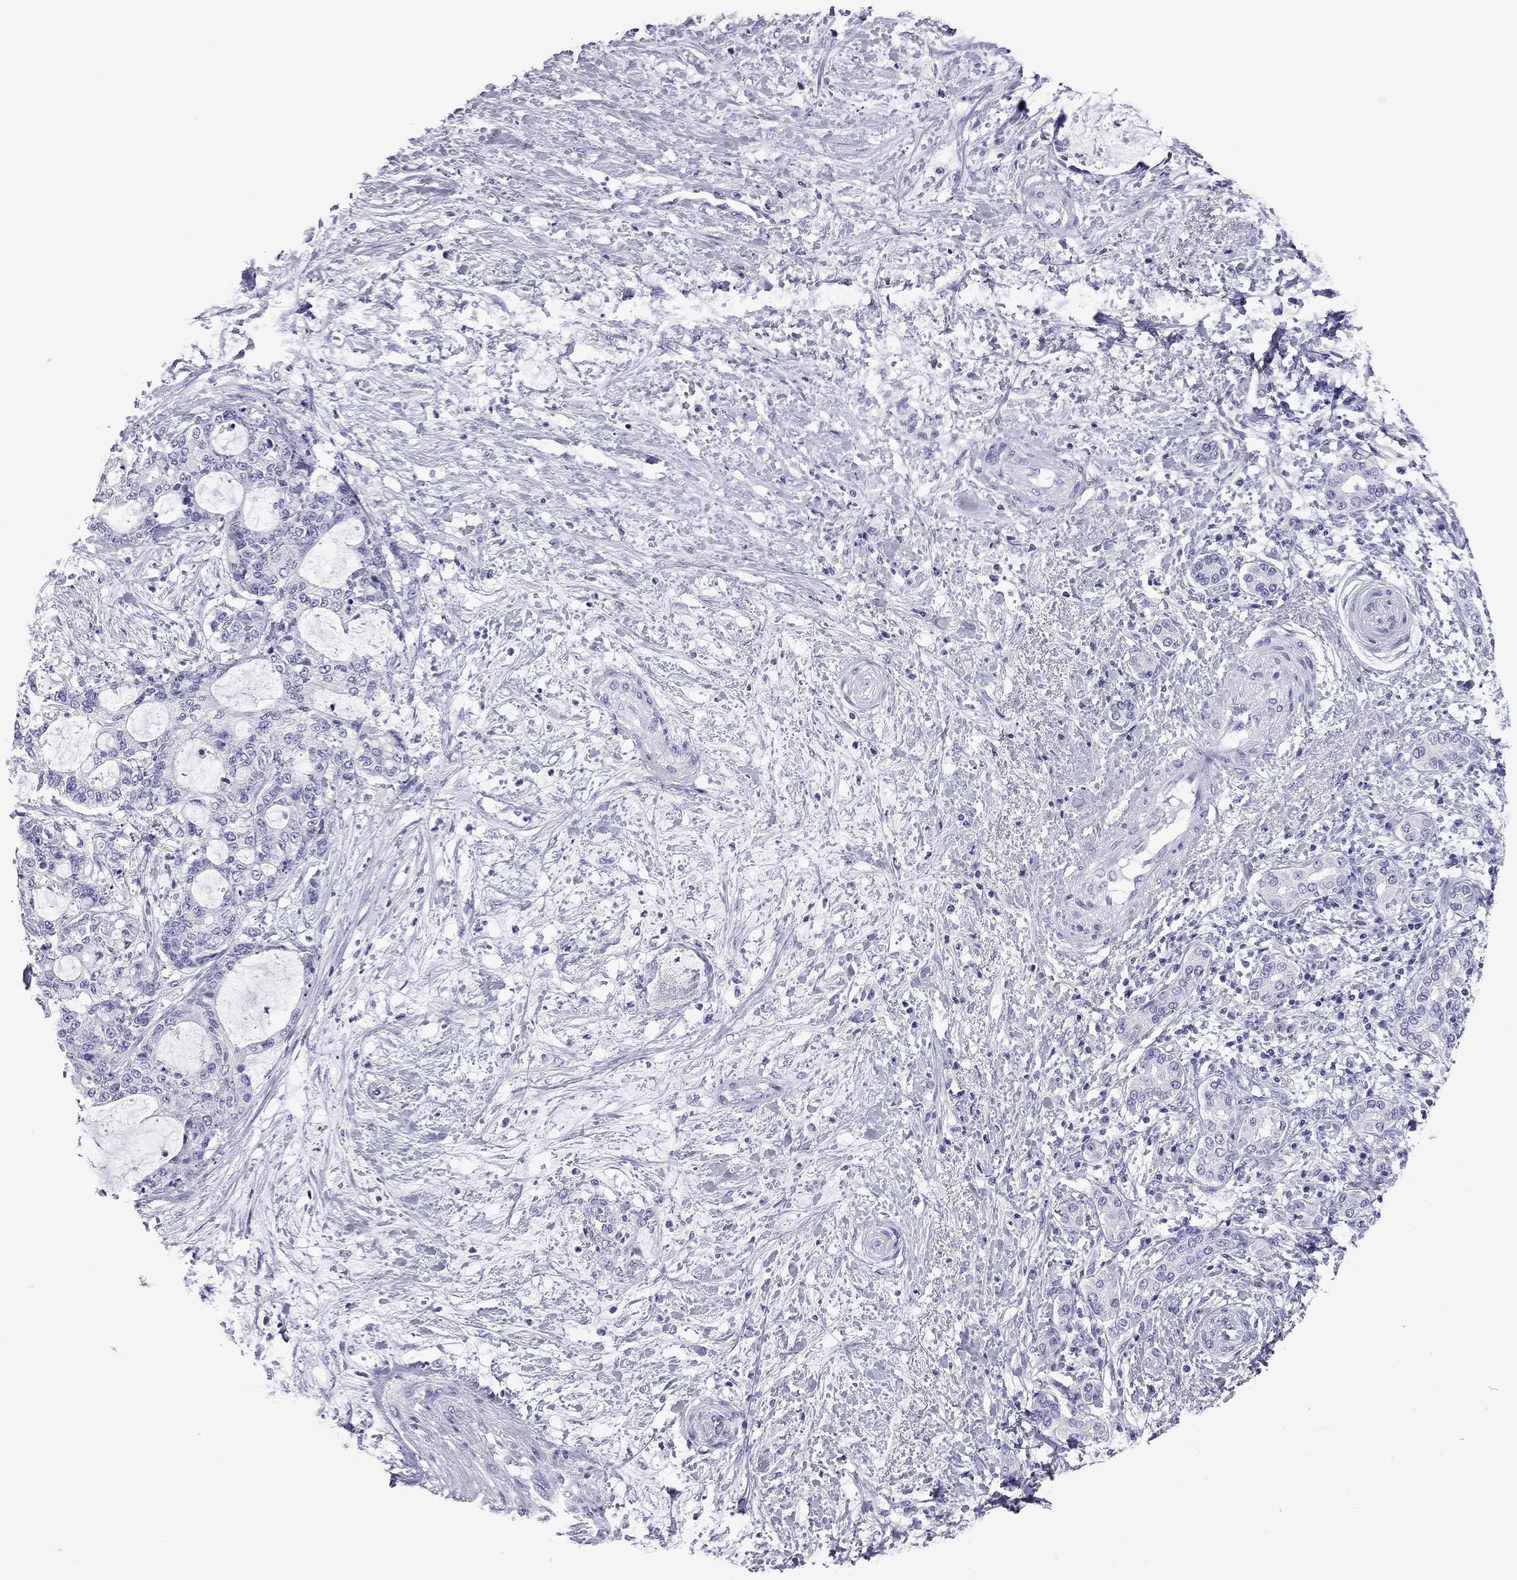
{"staining": {"intensity": "negative", "quantity": "none", "location": "none"}, "tissue": "liver cancer", "cell_type": "Tumor cells", "image_type": "cancer", "snomed": [{"axis": "morphology", "description": "Normal tissue, NOS"}, {"axis": "morphology", "description": "Cholangiocarcinoma"}, {"axis": "topography", "description": "Liver"}, {"axis": "topography", "description": "Peripheral nerve tissue"}], "caption": "Tumor cells show no significant staining in liver cholangiocarcinoma.", "gene": "ODF4", "patient": {"sex": "female", "age": 73}}